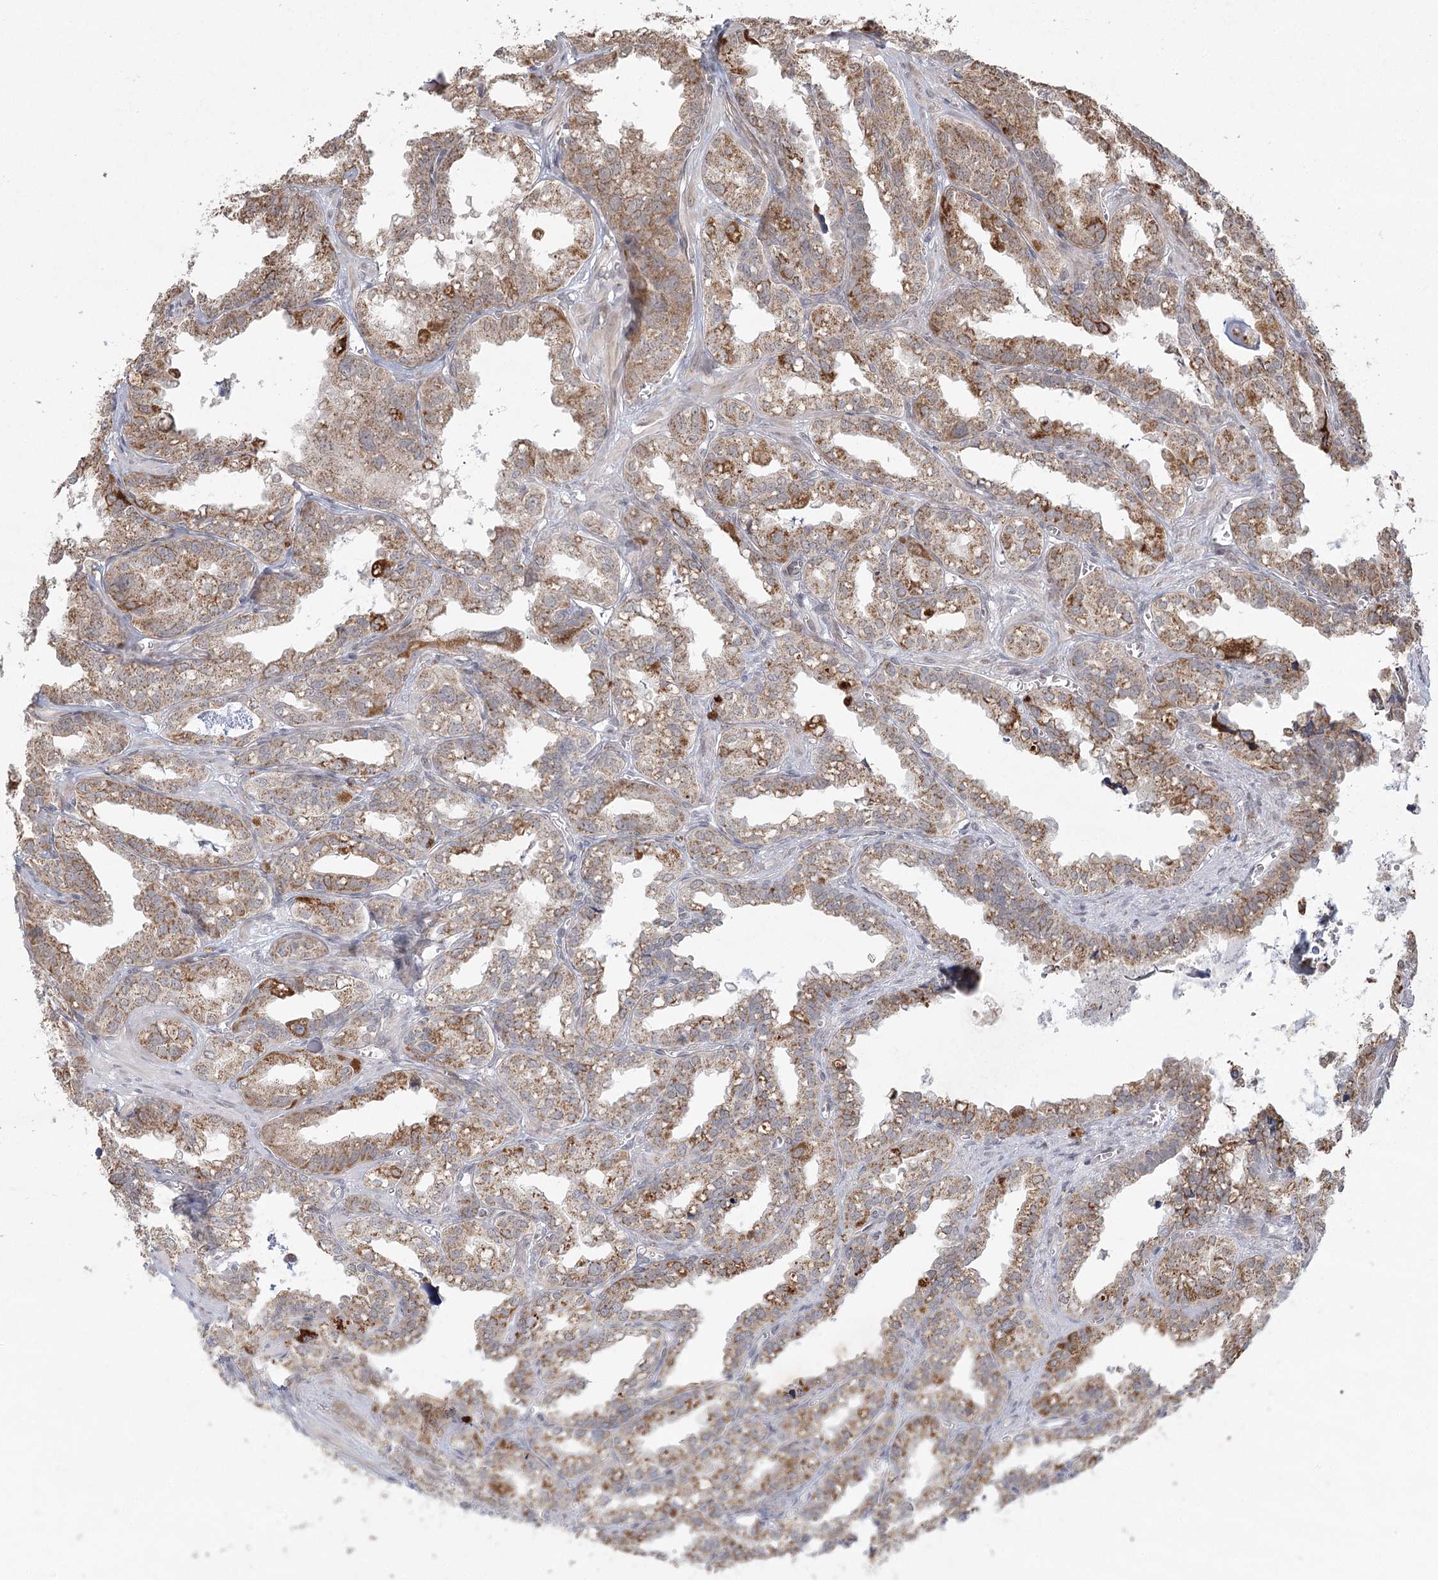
{"staining": {"intensity": "moderate", "quantity": ">75%", "location": "cytoplasmic/membranous"}, "tissue": "seminal vesicle", "cell_type": "Glandular cells", "image_type": "normal", "snomed": [{"axis": "morphology", "description": "Normal tissue, NOS"}, {"axis": "topography", "description": "Prostate"}, {"axis": "topography", "description": "Seminal veicle"}], "caption": "The immunohistochemical stain highlights moderate cytoplasmic/membranous expression in glandular cells of normal seminal vesicle.", "gene": "LACTB", "patient": {"sex": "male", "age": 51}}